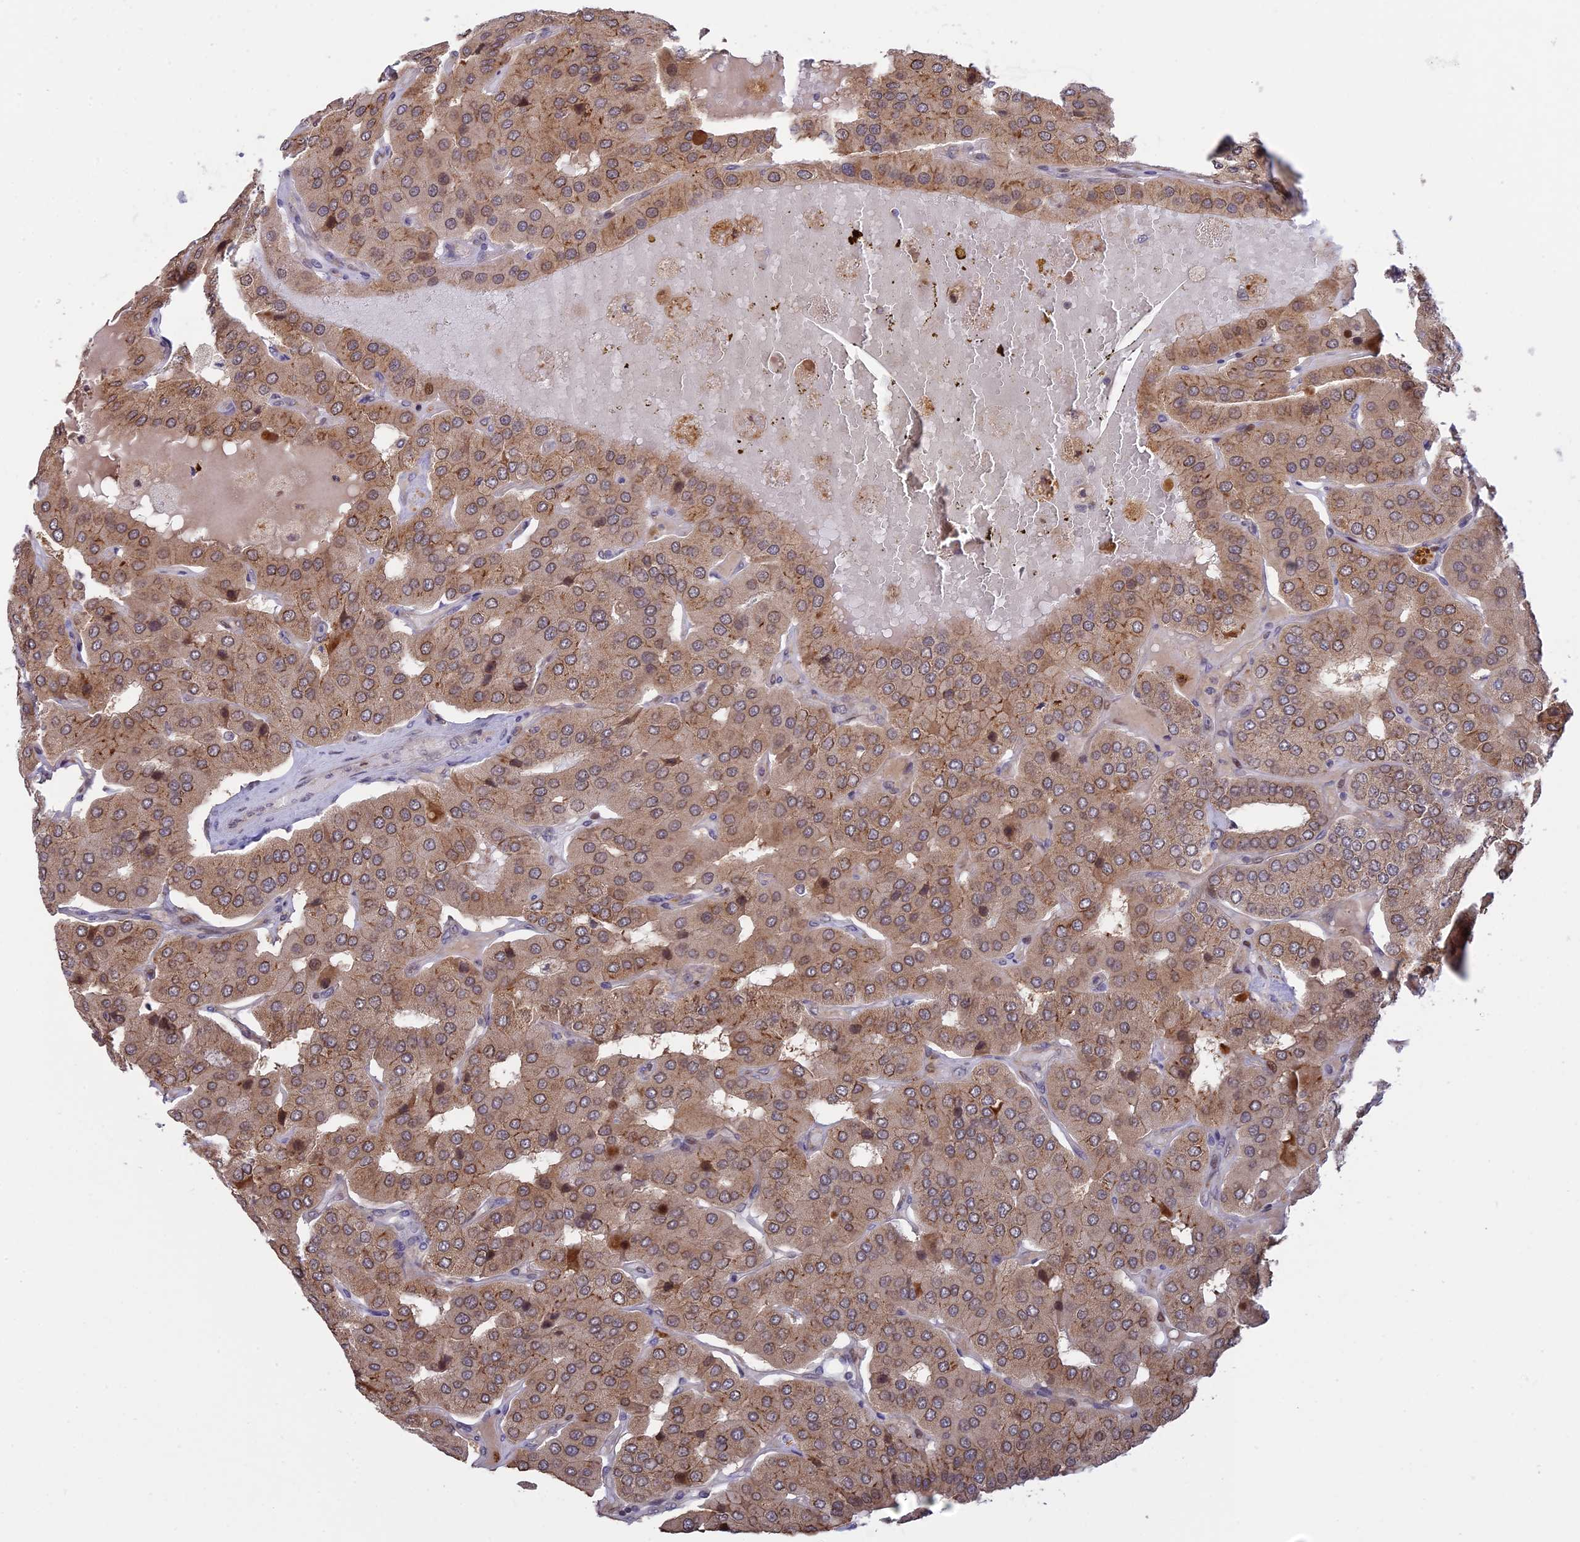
{"staining": {"intensity": "weak", "quantity": ">75%", "location": "cytoplasmic/membranous"}, "tissue": "parathyroid gland", "cell_type": "Glandular cells", "image_type": "normal", "snomed": [{"axis": "morphology", "description": "Normal tissue, NOS"}, {"axis": "morphology", "description": "Adenoma, NOS"}, {"axis": "topography", "description": "Parathyroid gland"}], "caption": "The photomicrograph reveals immunohistochemical staining of unremarkable parathyroid gland. There is weak cytoplasmic/membranous positivity is seen in approximately >75% of glandular cells.", "gene": "GSKIP", "patient": {"sex": "female", "age": 86}}